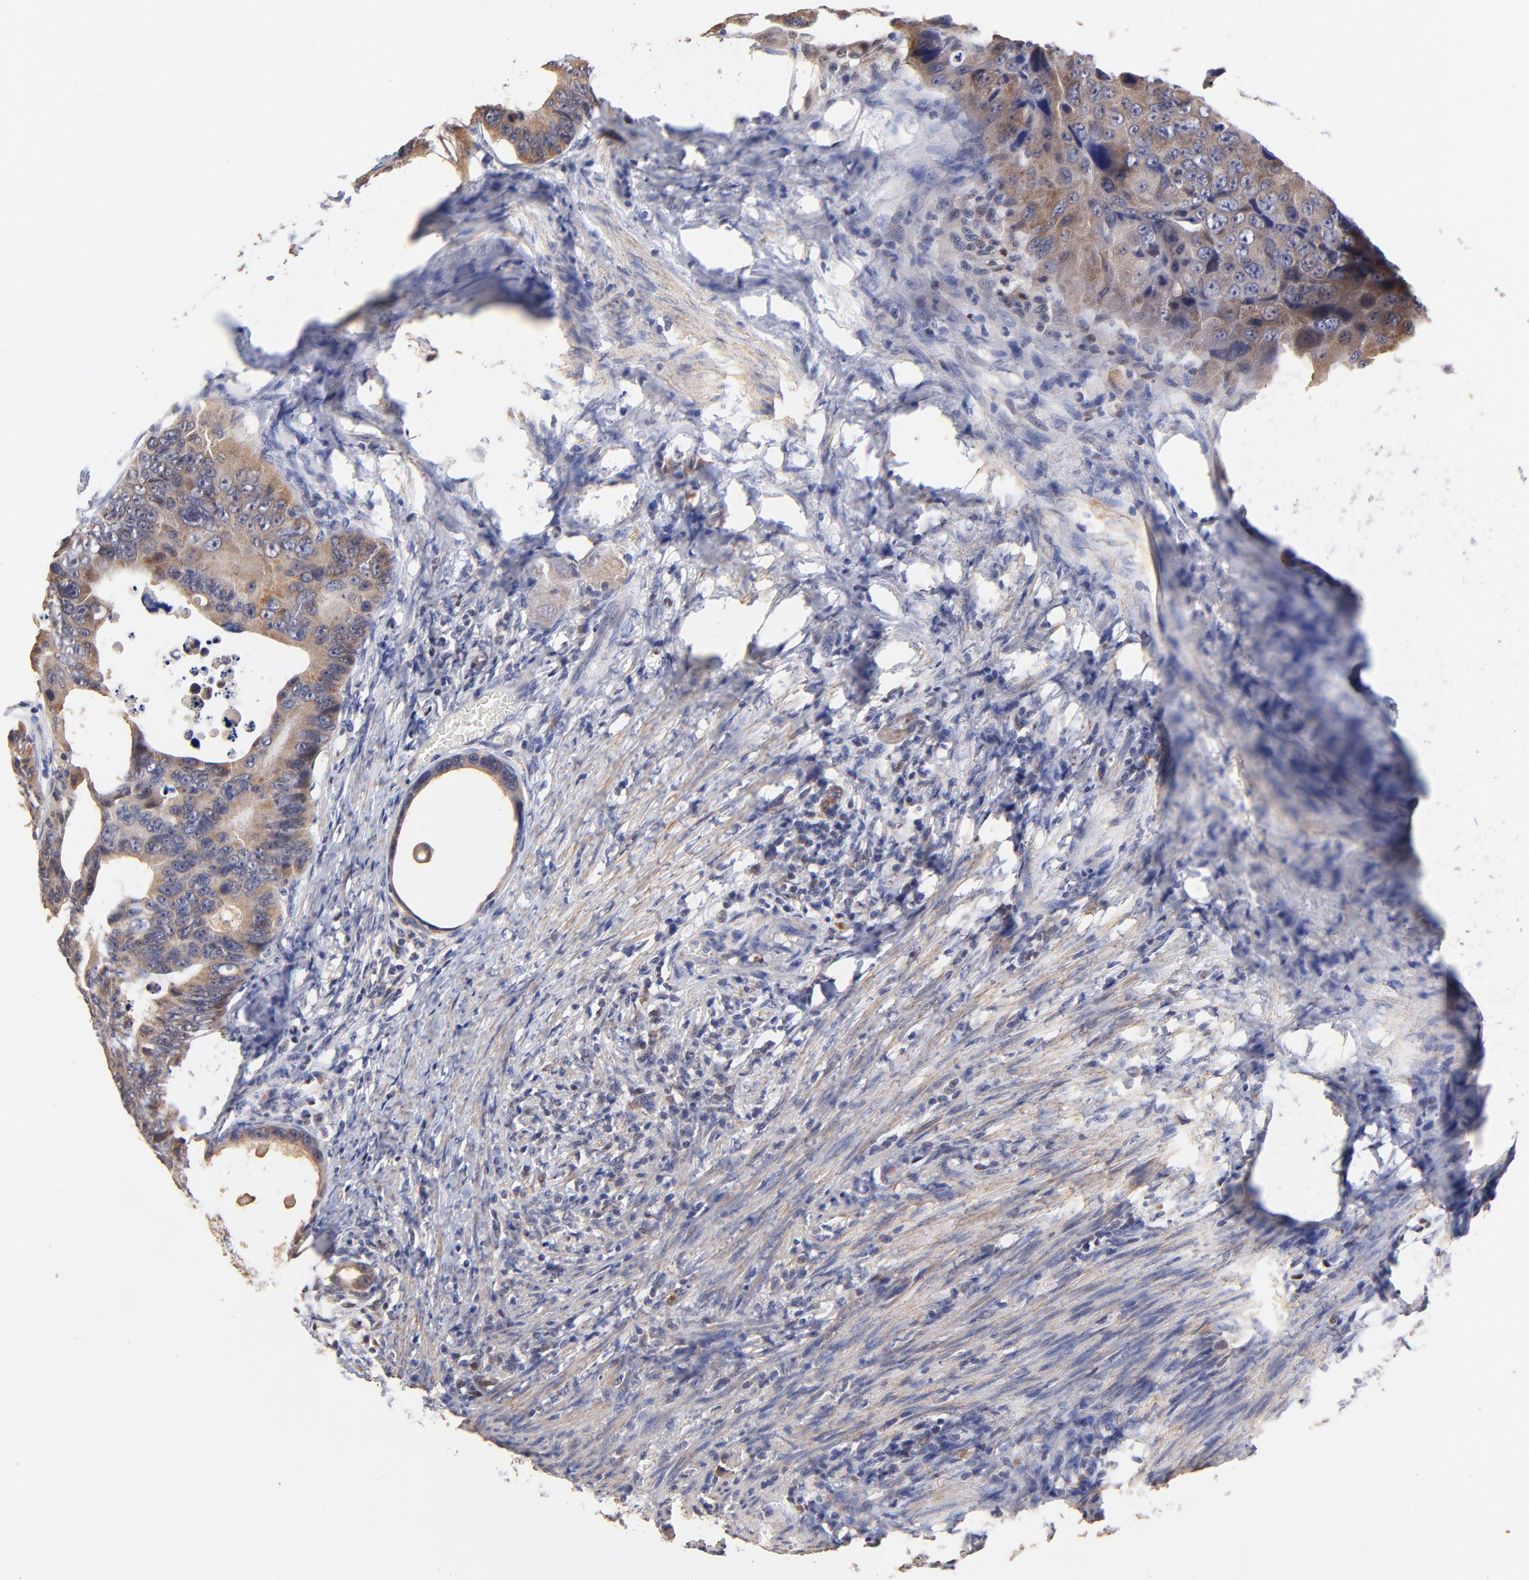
{"staining": {"intensity": "moderate", "quantity": ">75%", "location": "cytoplasmic/membranous"}, "tissue": "colorectal cancer", "cell_type": "Tumor cells", "image_type": "cancer", "snomed": [{"axis": "morphology", "description": "Adenocarcinoma, NOS"}, {"axis": "topography", "description": "Colon"}], "caption": "IHC of human colorectal adenocarcinoma shows medium levels of moderate cytoplasmic/membranous positivity in about >75% of tumor cells.", "gene": "BBOF1", "patient": {"sex": "female", "age": 55}}